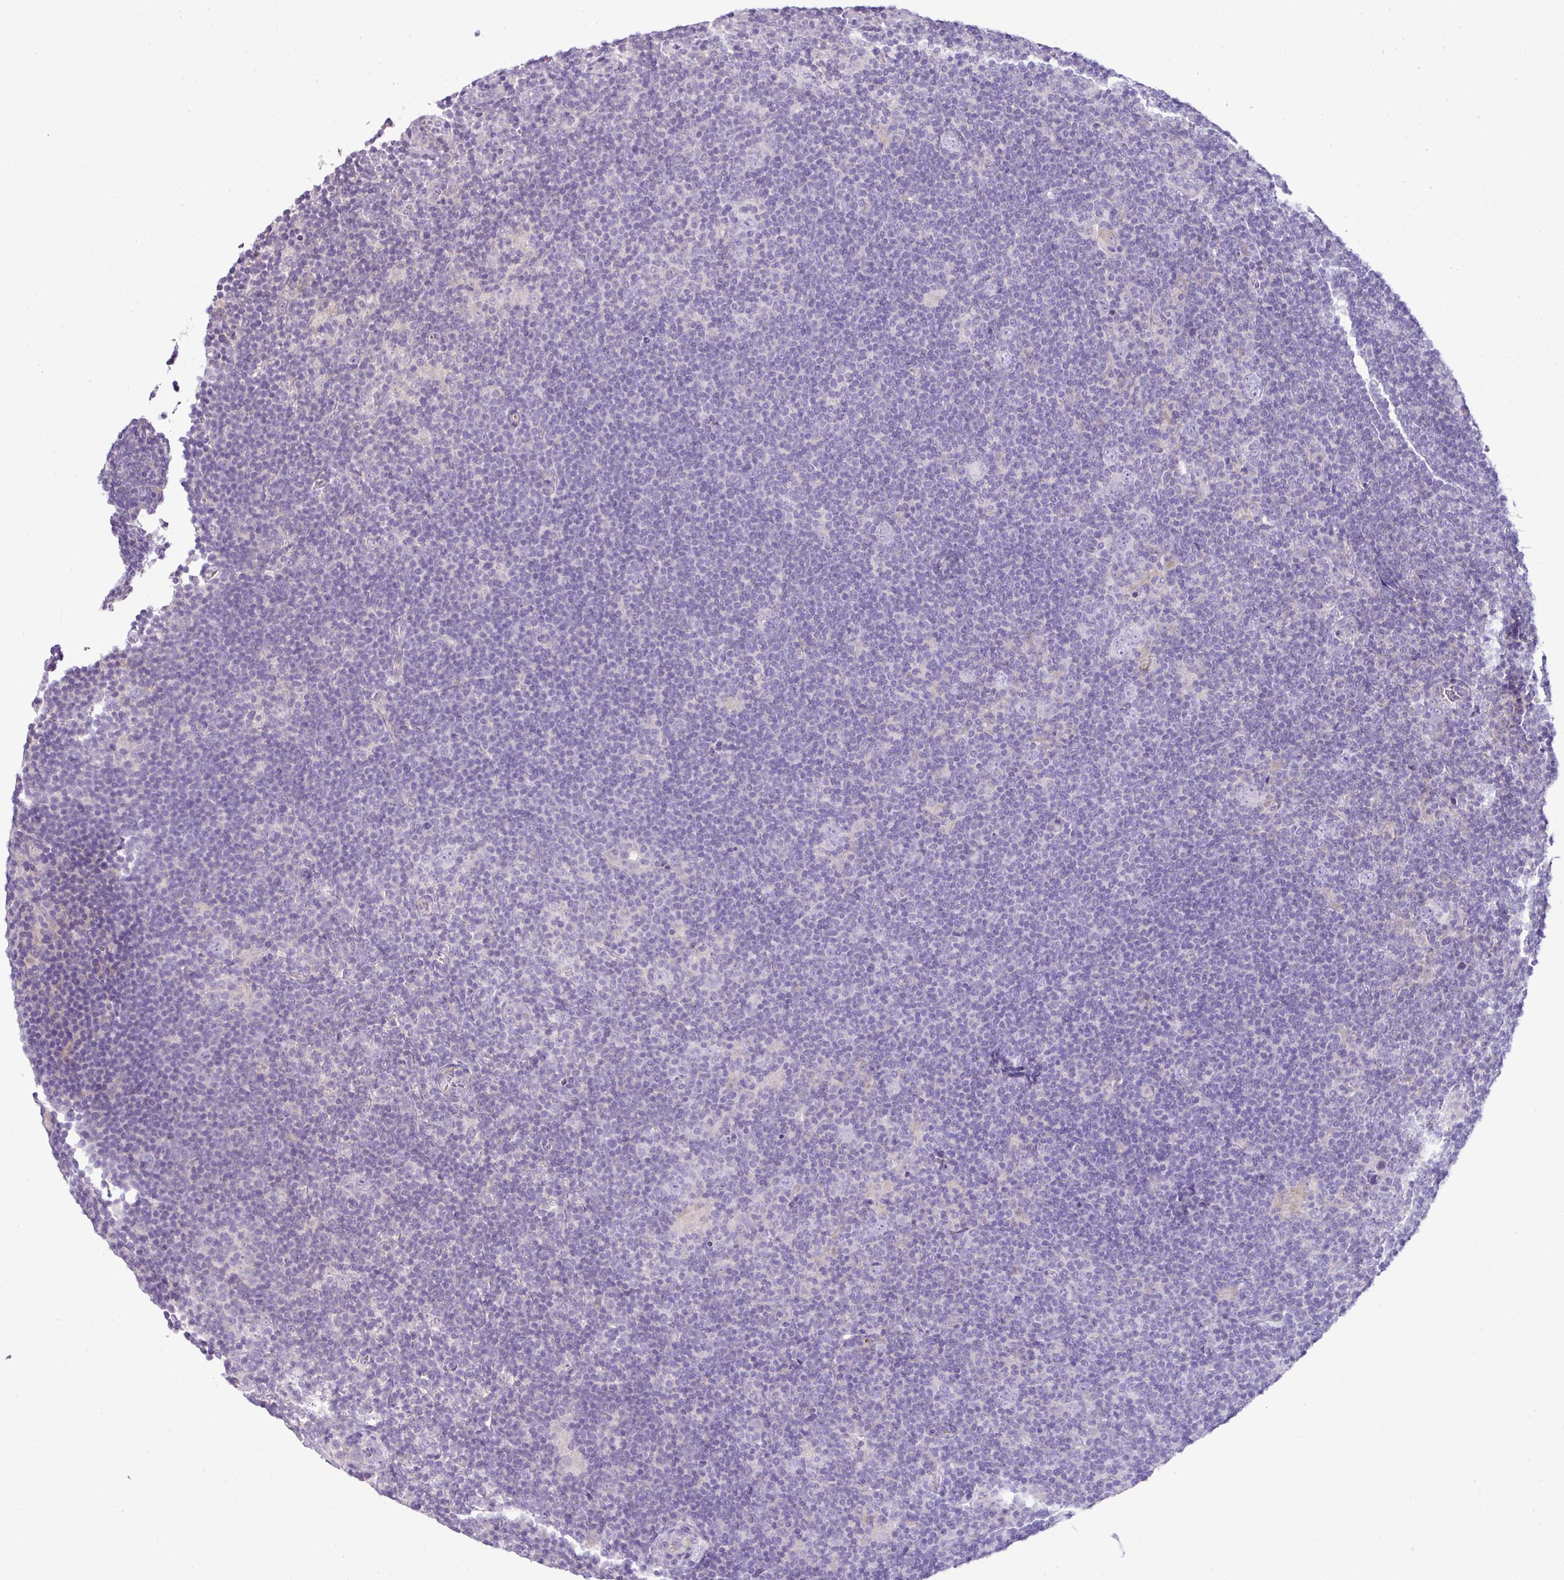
{"staining": {"intensity": "negative", "quantity": "none", "location": "none"}, "tissue": "lymphoma", "cell_type": "Tumor cells", "image_type": "cancer", "snomed": [{"axis": "morphology", "description": "Hodgkin's disease, NOS"}, {"axis": "topography", "description": "Lymph node"}], "caption": "Photomicrograph shows no protein positivity in tumor cells of lymphoma tissue.", "gene": "PIK3R5", "patient": {"sex": "female", "age": 57}}